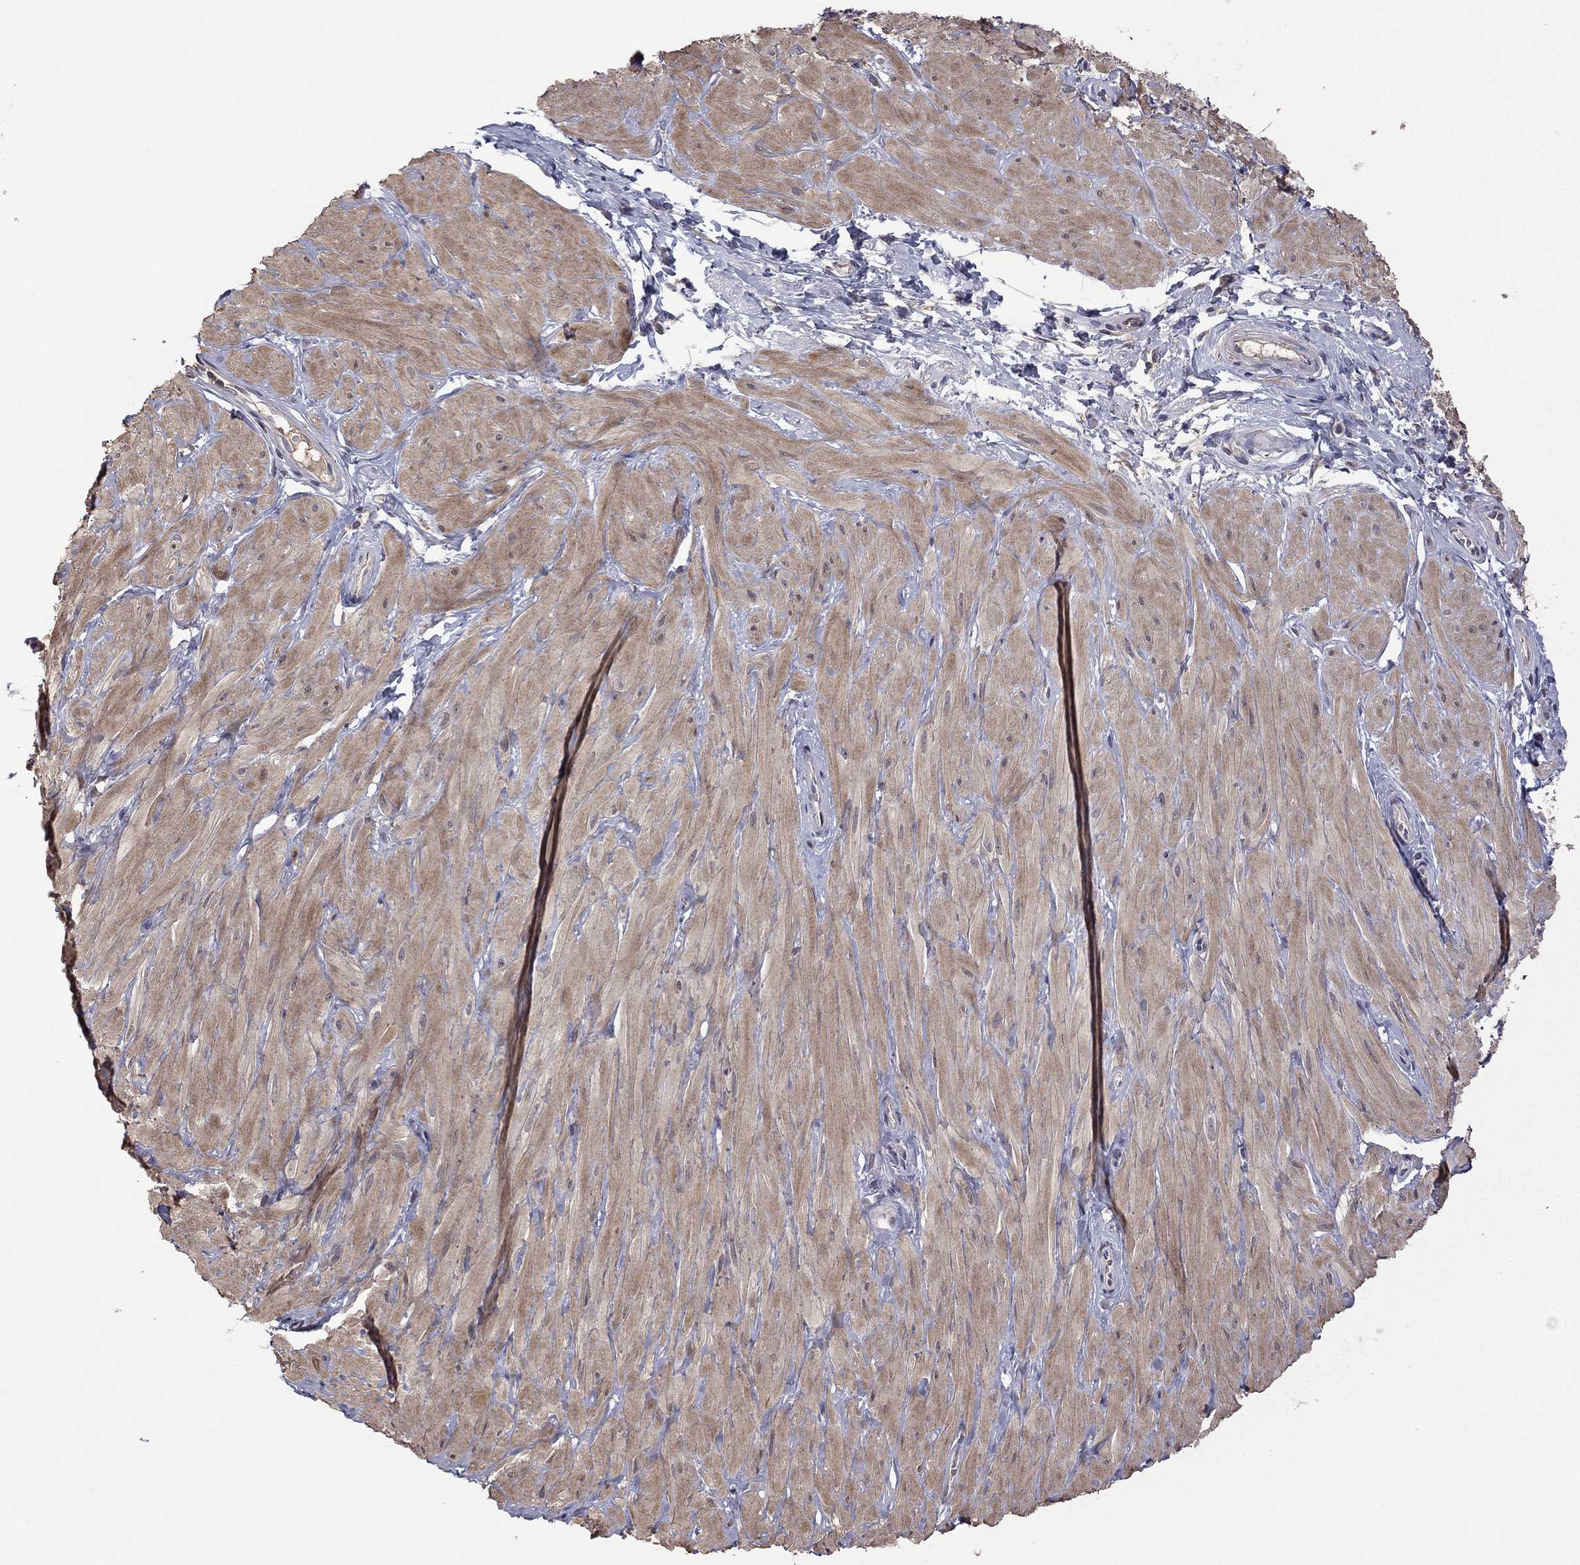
{"staining": {"intensity": "negative", "quantity": "none", "location": "none"}, "tissue": "adipose tissue", "cell_type": "Adipocytes", "image_type": "normal", "snomed": [{"axis": "morphology", "description": "Normal tissue, NOS"}, {"axis": "topography", "description": "Smooth muscle"}, {"axis": "topography", "description": "Peripheral nerve tissue"}], "caption": "An image of adipose tissue stained for a protein shows no brown staining in adipocytes.", "gene": "TSNARE1", "patient": {"sex": "male", "age": 22}}